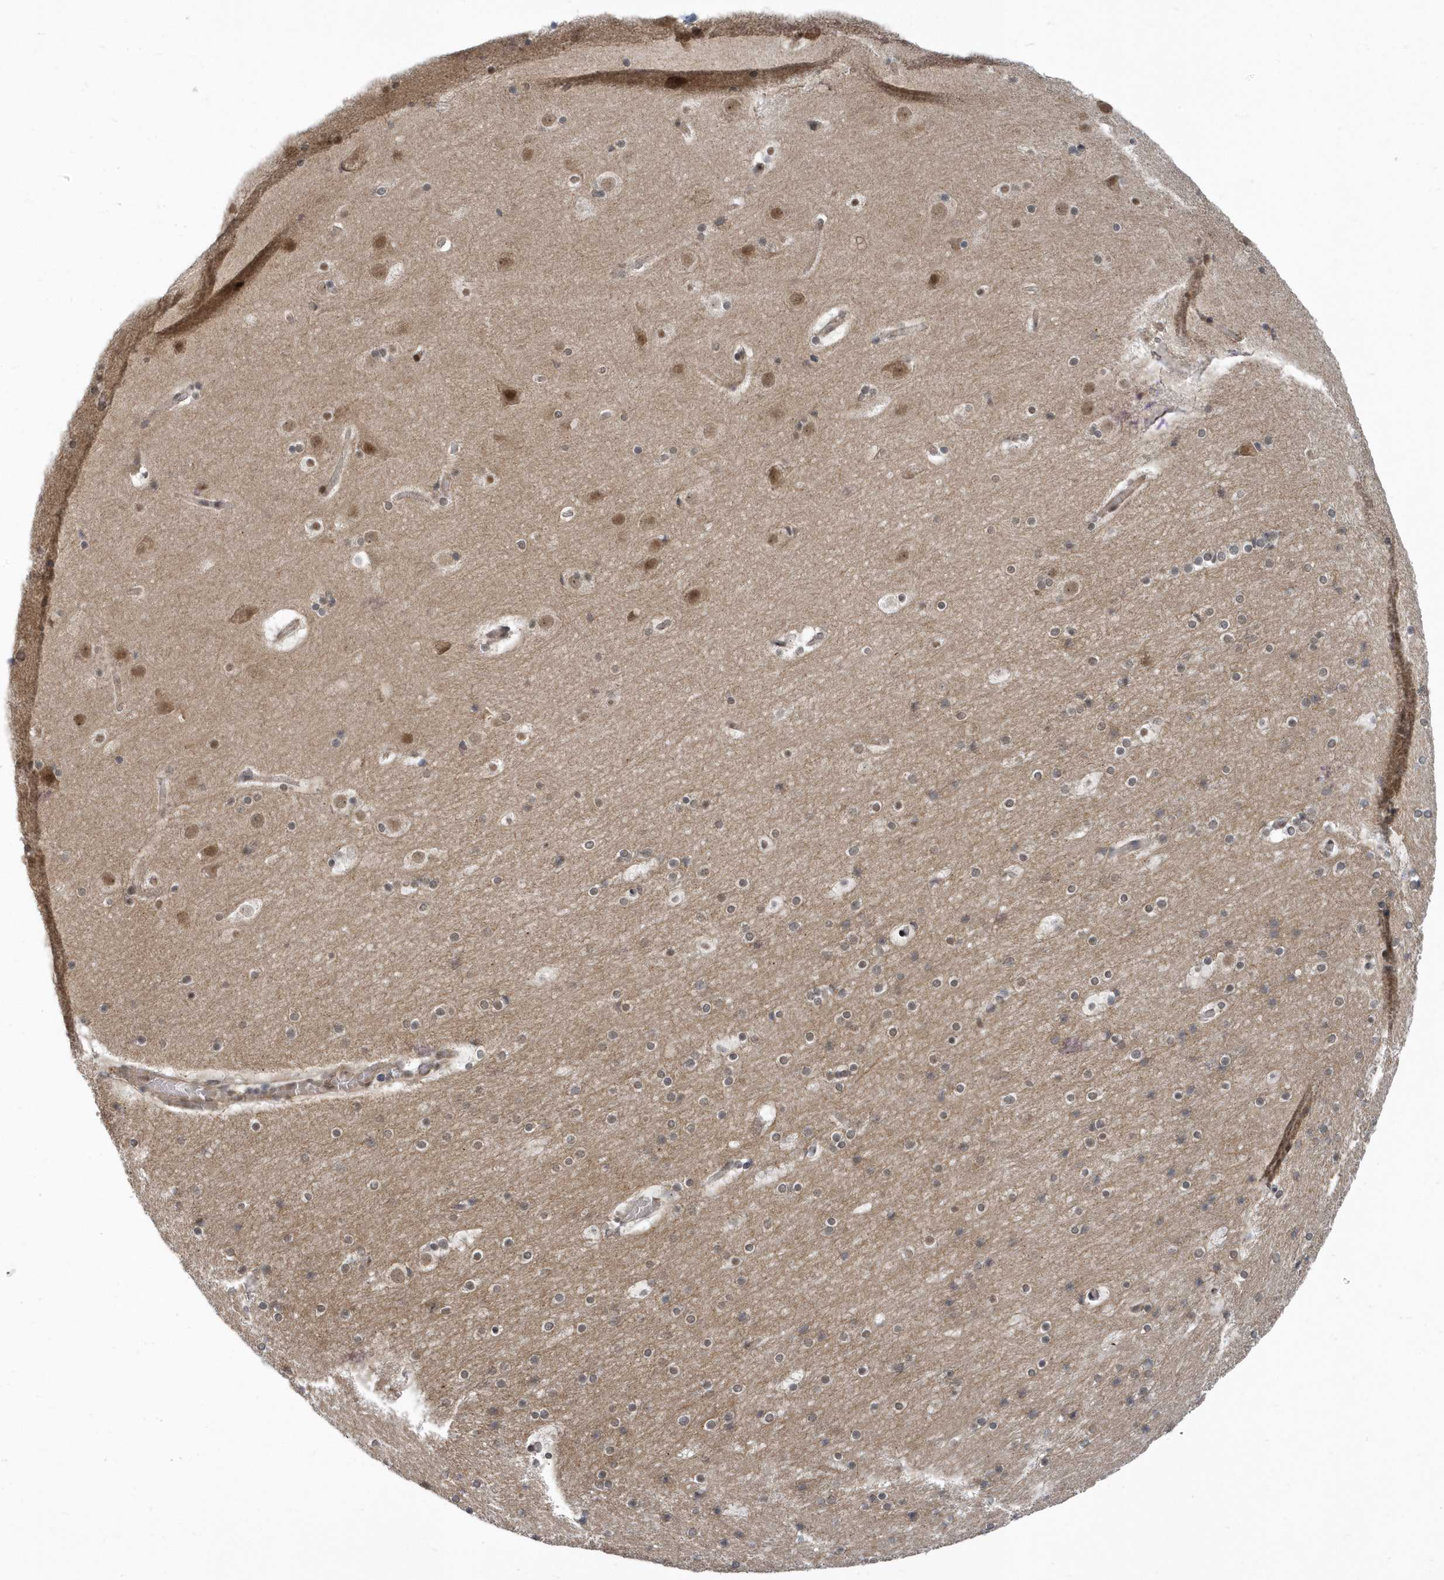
{"staining": {"intensity": "weak", "quantity": "25%-75%", "location": "cytoplasmic/membranous"}, "tissue": "cerebral cortex", "cell_type": "Endothelial cells", "image_type": "normal", "snomed": [{"axis": "morphology", "description": "Normal tissue, NOS"}, {"axis": "topography", "description": "Cerebral cortex"}], "caption": "Unremarkable cerebral cortex shows weak cytoplasmic/membranous expression in approximately 25%-75% of endothelial cells (brown staining indicates protein expression, while blue staining denotes nuclei)..", "gene": "USP53", "patient": {"sex": "male", "age": 57}}